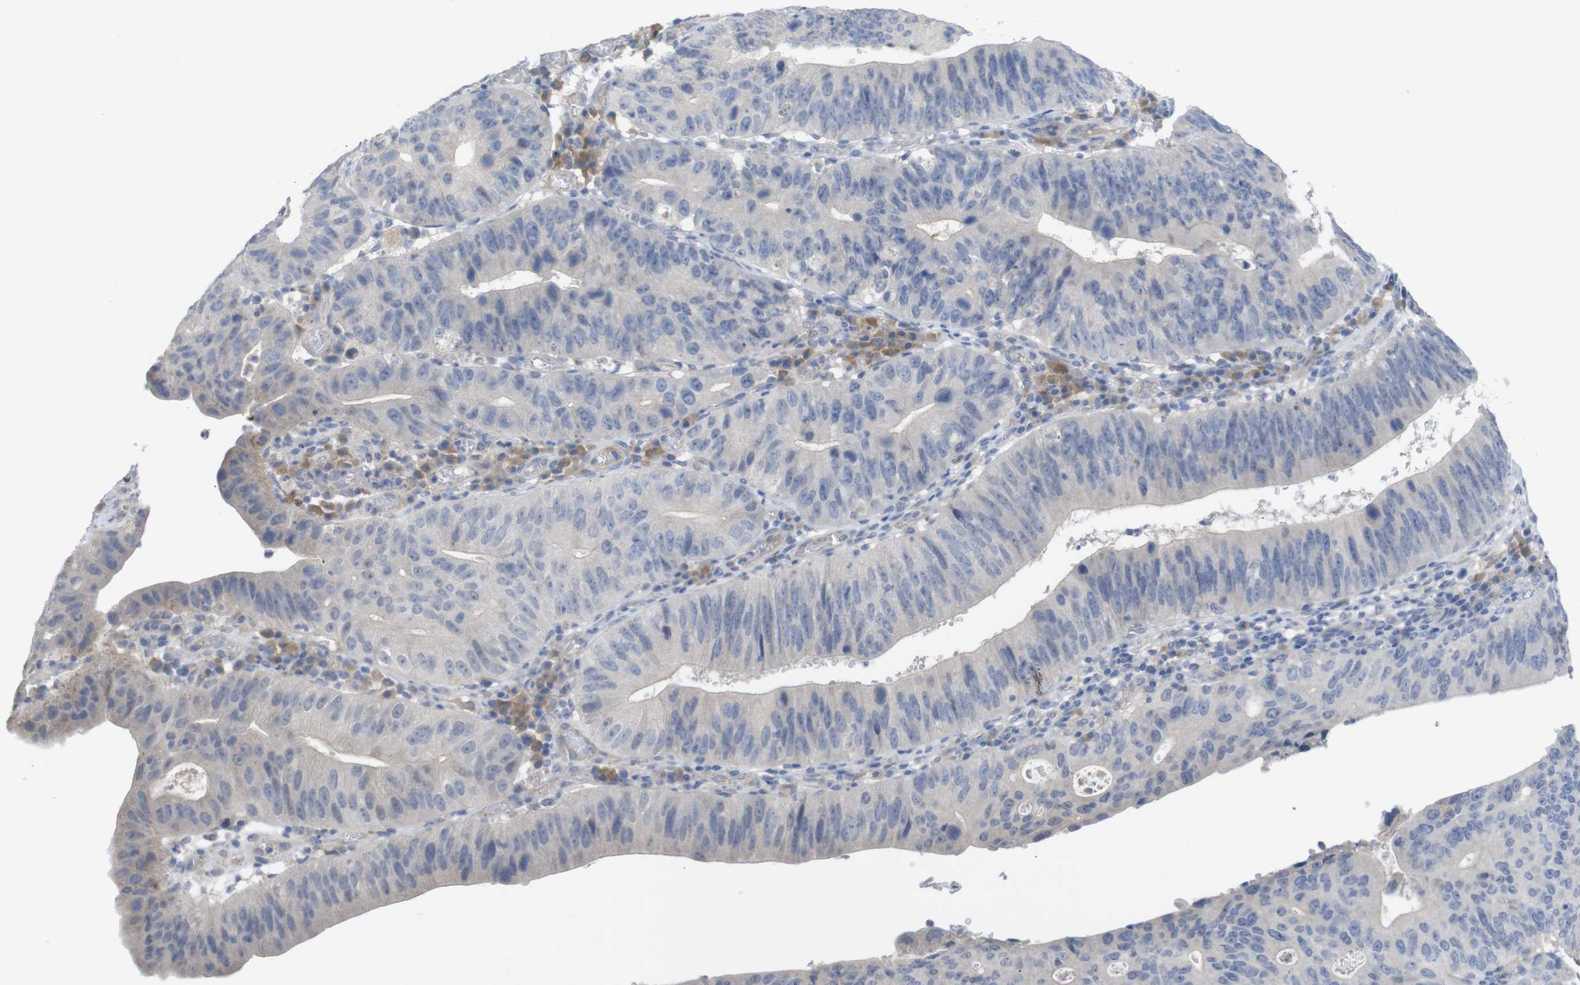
{"staining": {"intensity": "negative", "quantity": "none", "location": "none"}, "tissue": "stomach cancer", "cell_type": "Tumor cells", "image_type": "cancer", "snomed": [{"axis": "morphology", "description": "Adenocarcinoma, NOS"}, {"axis": "topography", "description": "Stomach"}], "caption": "This is a histopathology image of immunohistochemistry (IHC) staining of stomach cancer, which shows no expression in tumor cells.", "gene": "BCAR3", "patient": {"sex": "male", "age": 59}}